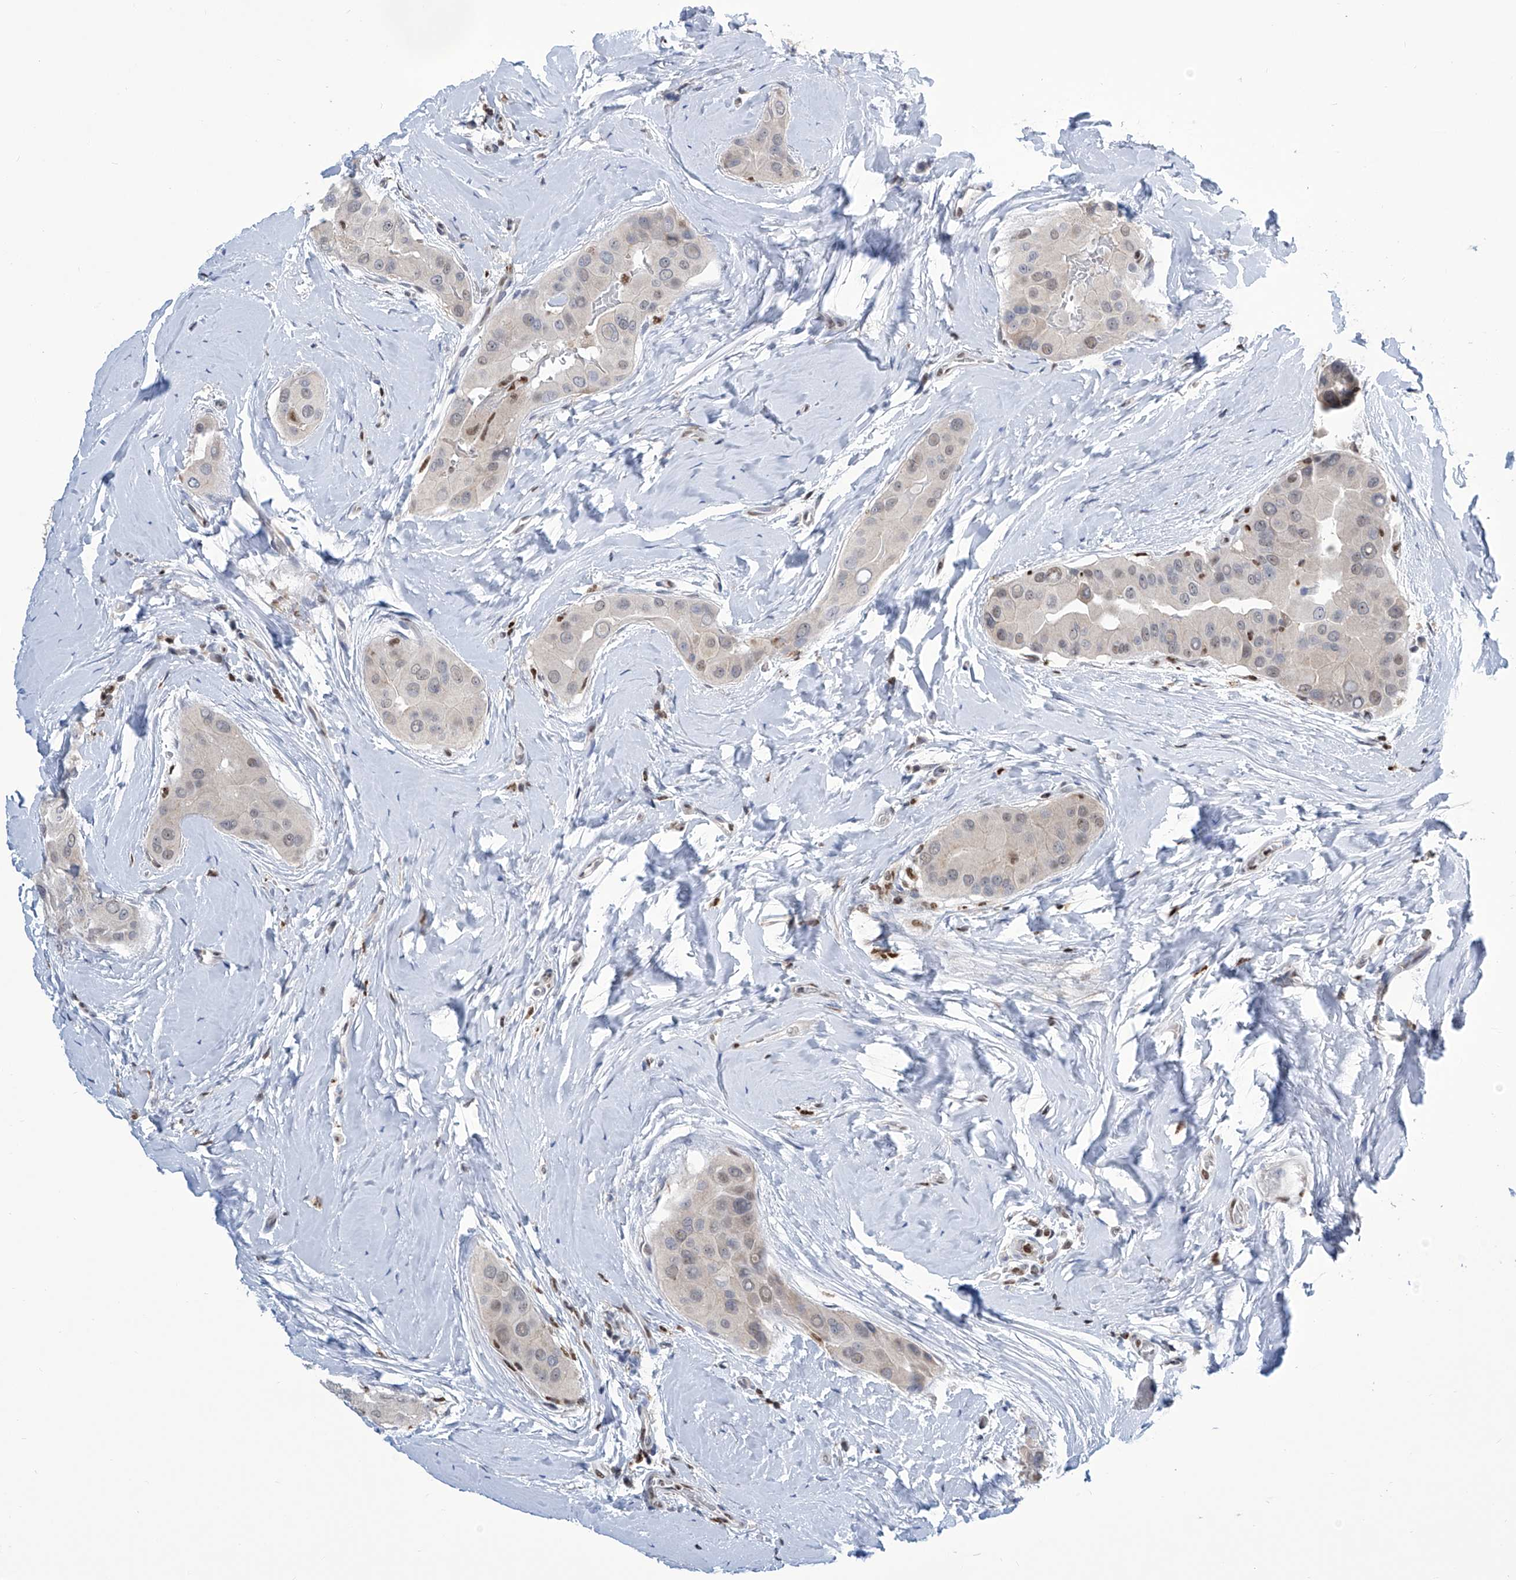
{"staining": {"intensity": "moderate", "quantity": "<25%", "location": "nuclear"}, "tissue": "thyroid cancer", "cell_type": "Tumor cells", "image_type": "cancer", "snomed": [{"axis": "morphology", "description": "Papillary adenocarcinoma, NOS"}, {"axis": "topography", "description": "Thyroid gland"}], "caption": "Papillary adenocarcinoma (thyroid) tissue exhibits moderate nuclear positivity in approximately <25% of tumor cells (DAB IHC, brown staining for protein, blue staining for nuclei).", "gene": "SREBF2", "patient": {"sex": "male", "age": 33}}